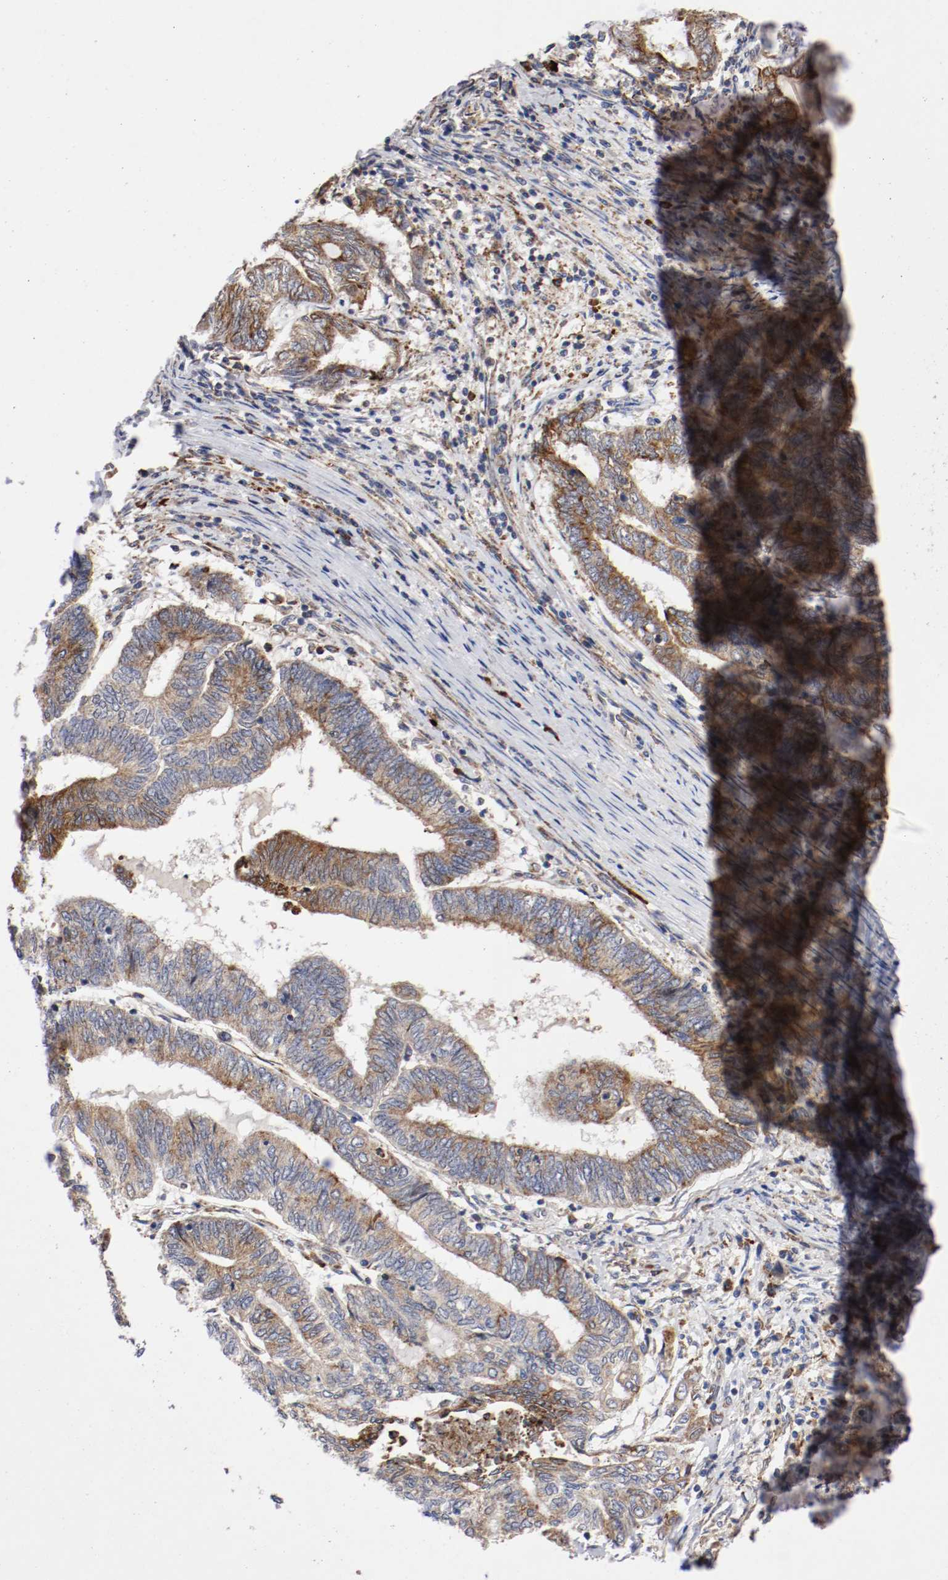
{"staining": {"intensity": "moderate", "quantity": ">75%", "location": "cytoplasmic/membranous"}, "tissue": "endometrial cancer", "cell_type": "Tumor cells", "image_type": "cancer", "snomed": [{"axis": "morphology", "description": "Adenocarcinoma, NOS"}, {"axis": "topography", "description": "Uterus"}, {"axis": "topography", "description": "Endometrium"}], "caption": "A micrograph of human endometrial cancer (adenocarcinoma) stained for a protein shows moderate cytoplasmic/membranous brown staining in tumor cells. The staining was performed using DAB (3,3'-diaminobenzidine), with brown indicating positive protein expression. Nuclei are stained blue with hematoxylin.", "gene": "TRAF2", "patient": {"sex": "female", "age": 70}}